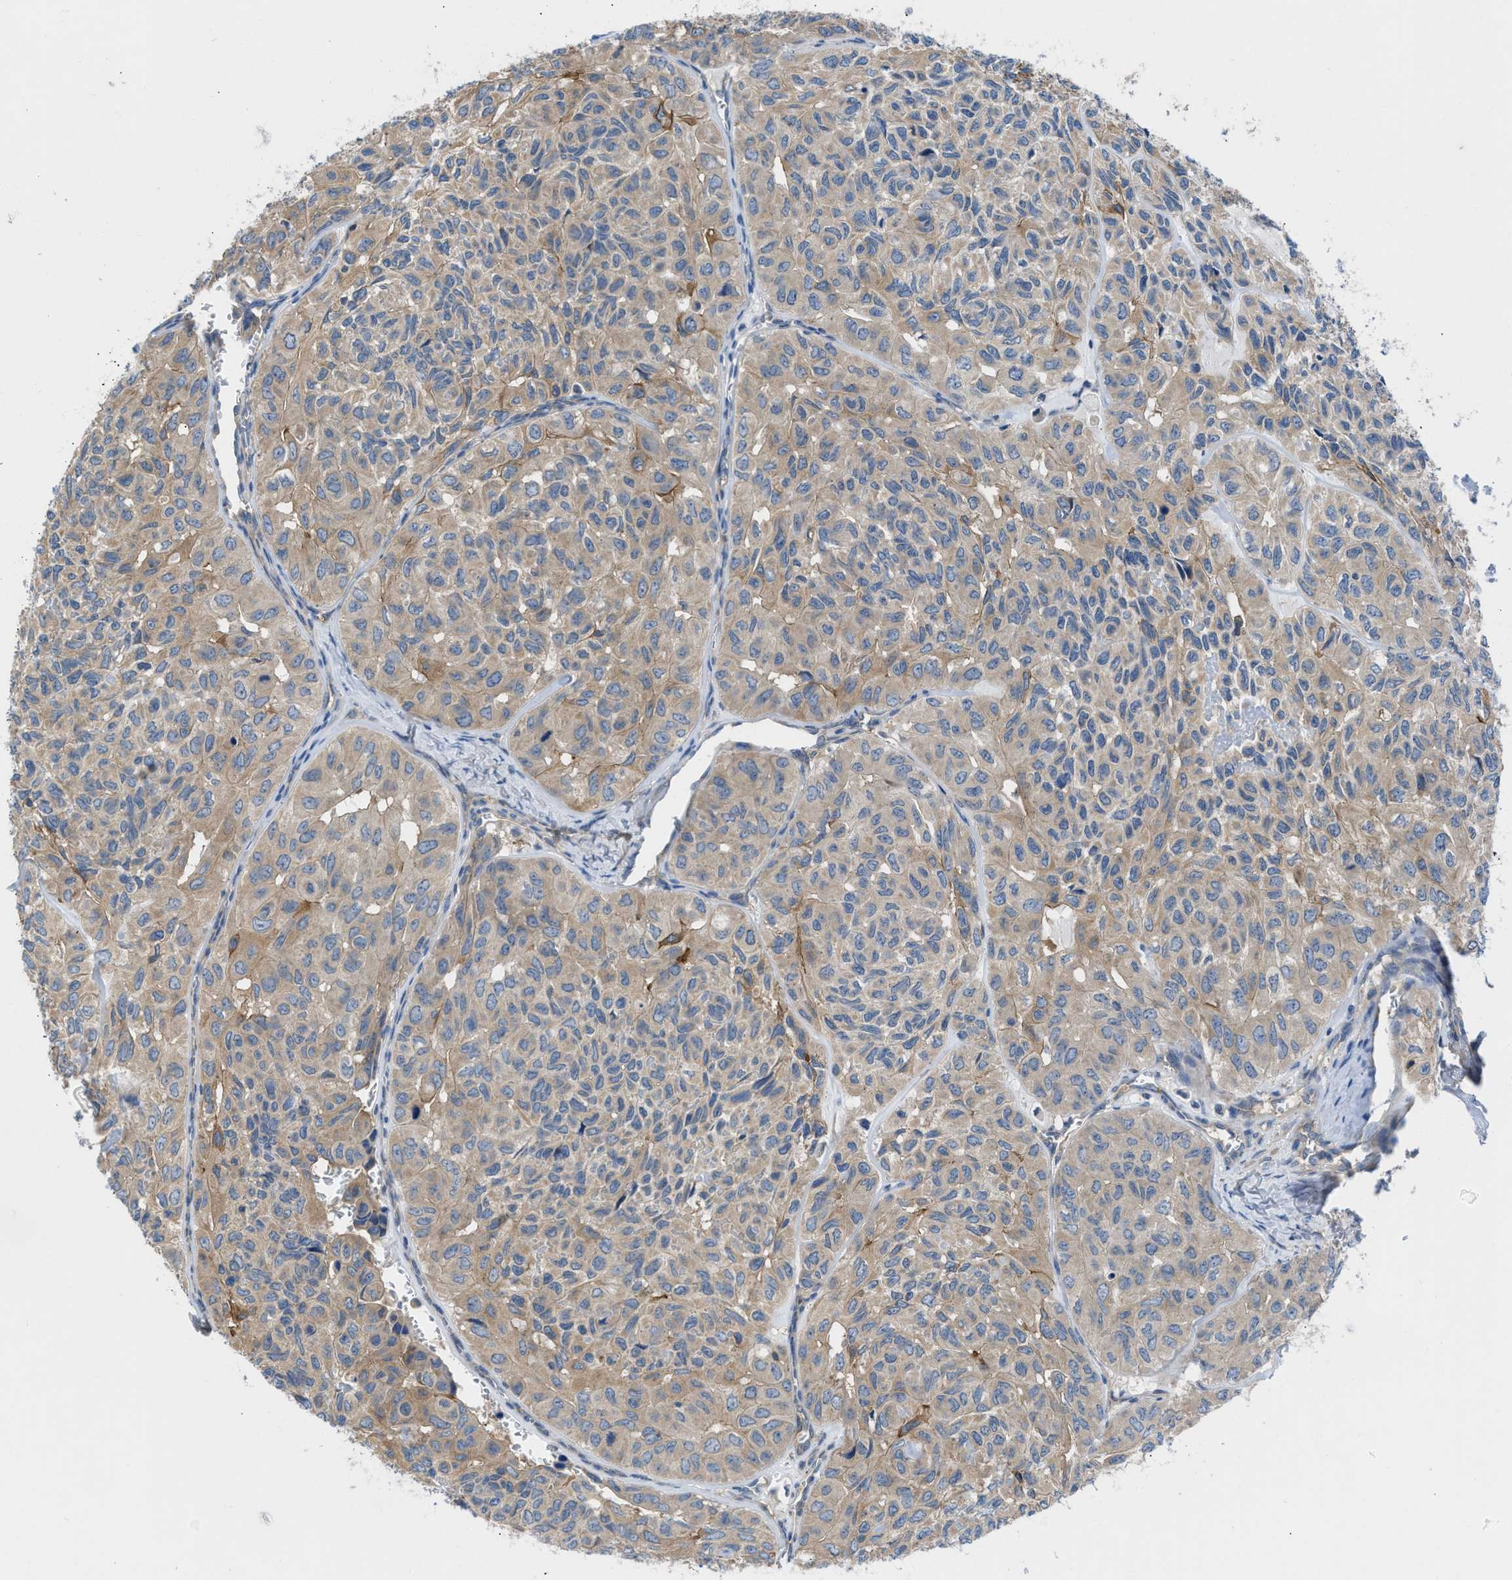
{"staining": {"intensity": "weak", "quantity": ">75%", "location": "cytoplasmic/membranous"}, "tissue": "head and neck cancer", "cell_type": "Tumor cells", "image_type": "cancer", "snomed": [{"axis": "morphology", "description": "Adenocarcinoma, NOS"}, {"axis": "topography", "description": "Salivary gland, NOS"}, {"axis": "topography", "description": "Head-Neck"}], "caption": "Immunohistochemistry (IHC) image of neoplastic tissue: head and neck adenocarcinoma stained using immunohistochemistry demonstrates low levels of weak protein expression localized specifically in the cytoplasmic/membranous of tumor cells, appearing as a cytoplasmic/membranous brown color.", "gene": "CHKB", "patient": {"sex": "female", "age": 76}}